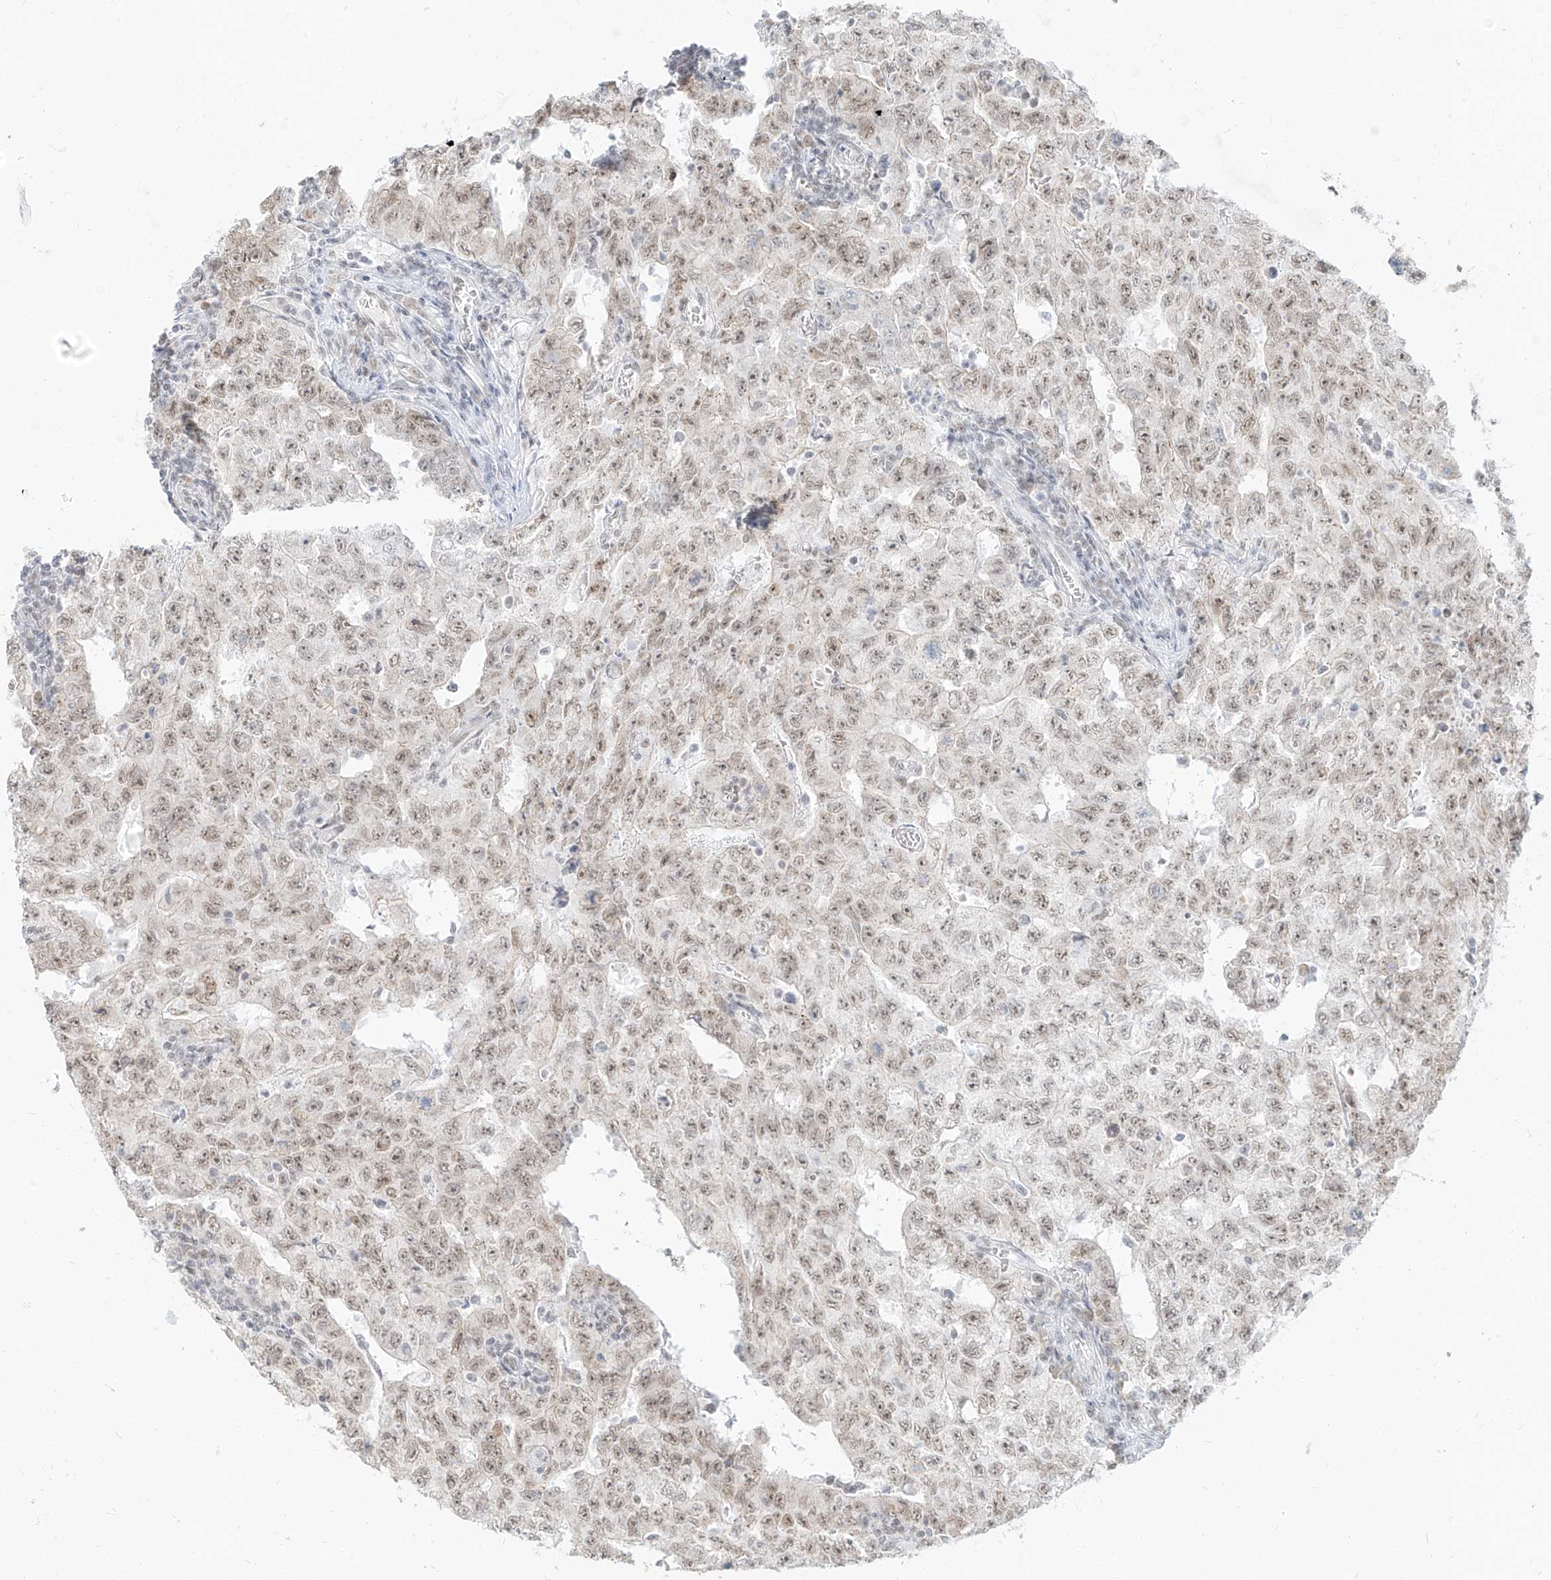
{"staining": {"intensity": "moderate", "quantity": ">75%", "location": "nuclear"}, "tissue": "testis cancer", "cell_type": "Tumor cells", "image_type": "cancer", "snomed": [{"axis": "morphology", "description": "Carcinoma, Embryonal, NOS"}, {"axis": "topography", "description": "Testis"}], "caption": "Testis cancer stained for a protein shows moderate nuclear positivity in tumor cells. (DAB IHC, brown staining for protein, blue staining for nuclei).", "gene": "SUPT5H", "patient": {"sex": "male", "age": 26}}